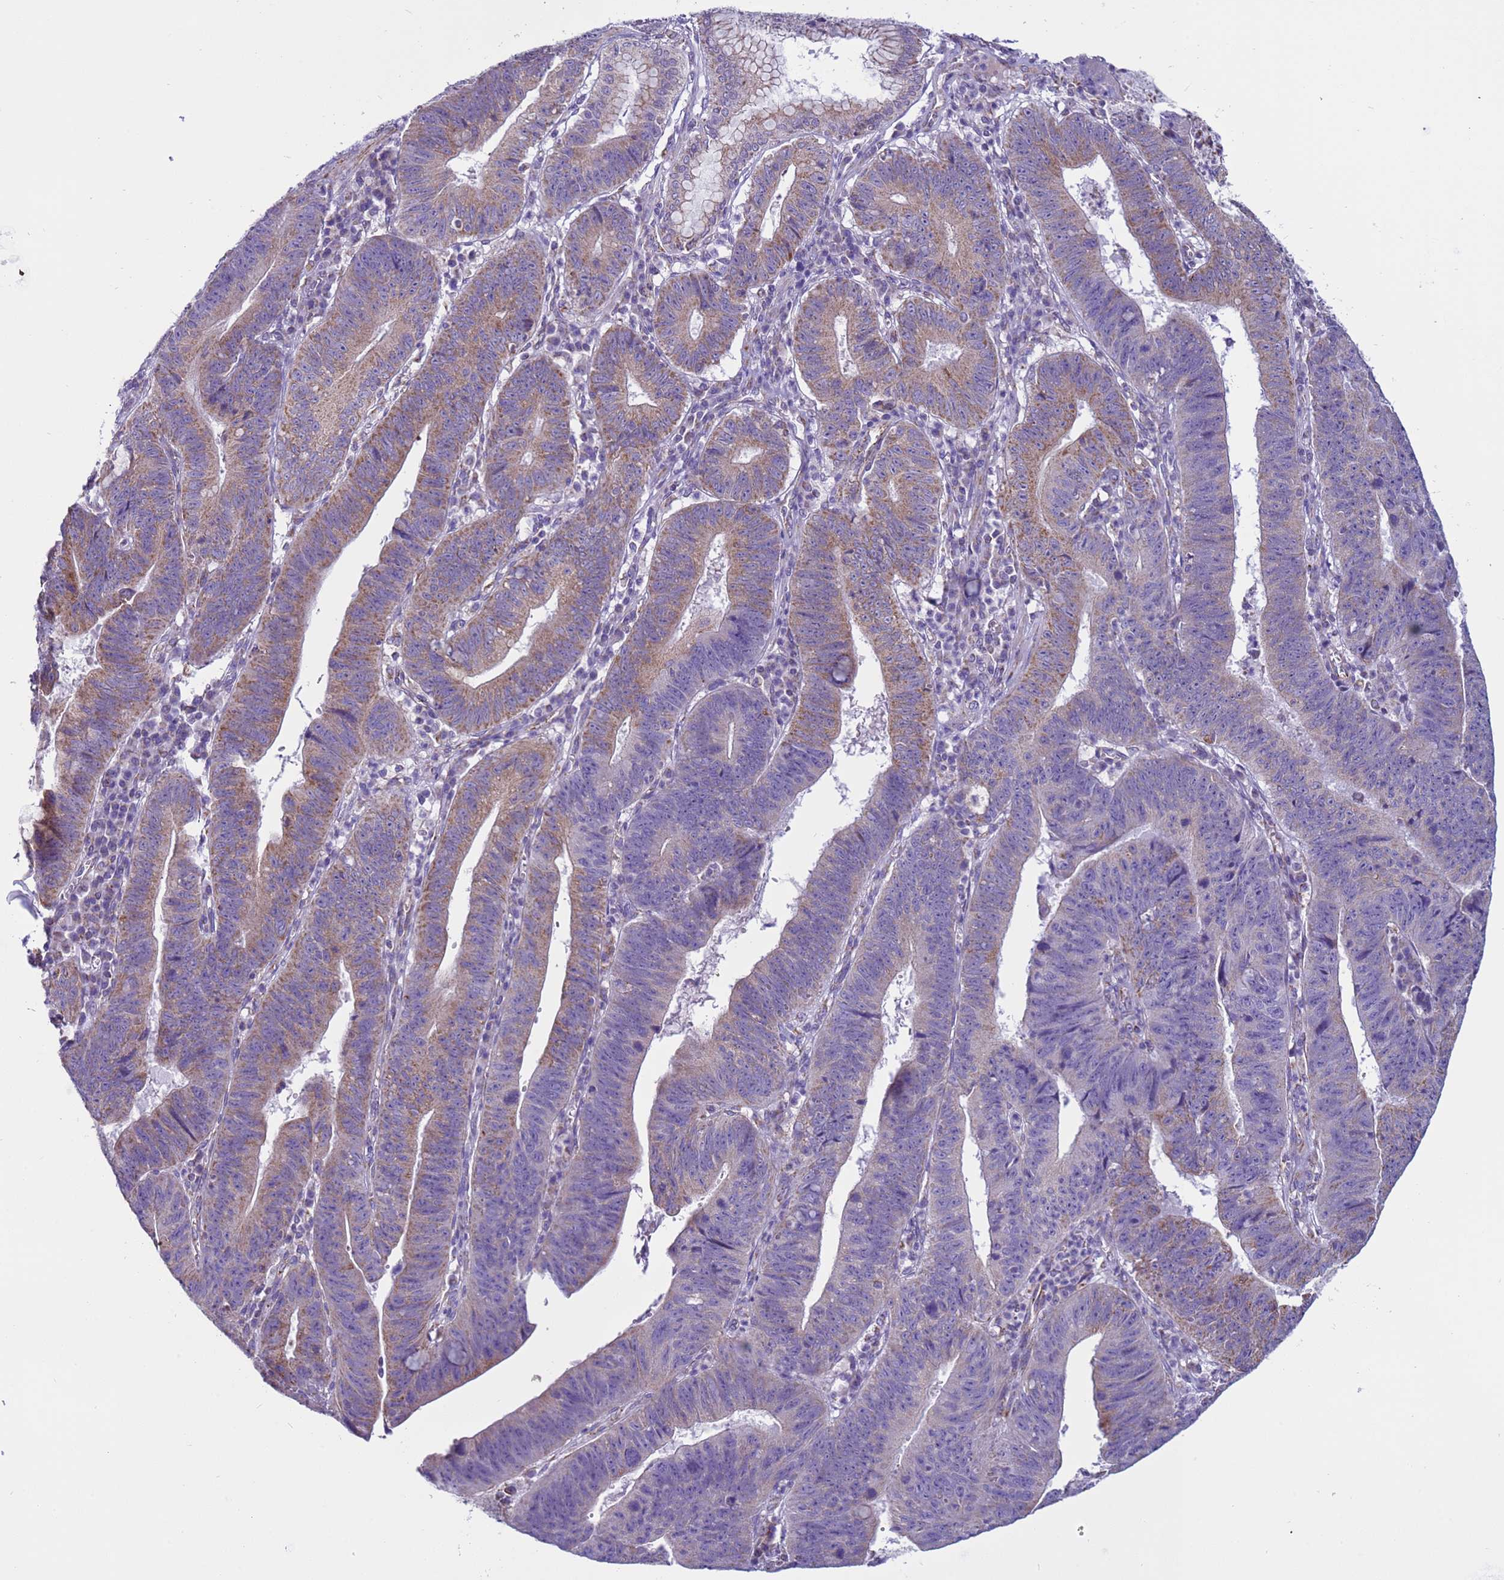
{"staining": {"intensity": "moderate", "quantity": "<25%", "location": "cytoplasmic/membranous"}, "tissue": "stomach cancer", "cell_type": "Tumor cells", "image_type": "cancer", "snomed": [{"axis": "morphology", "description": "Adenocarcinoma, NOS"}, {"axis": "topography", "description": "Stomach"}], "caption": "Protein expression analysis of human stomach cancer (adenocarcinoma) reveals moderate cytoplasmic/membranous staining in approximately <25% of tumor cells.", "gene": "NCALD", "patient": {"sex": "male", "age": 59}}